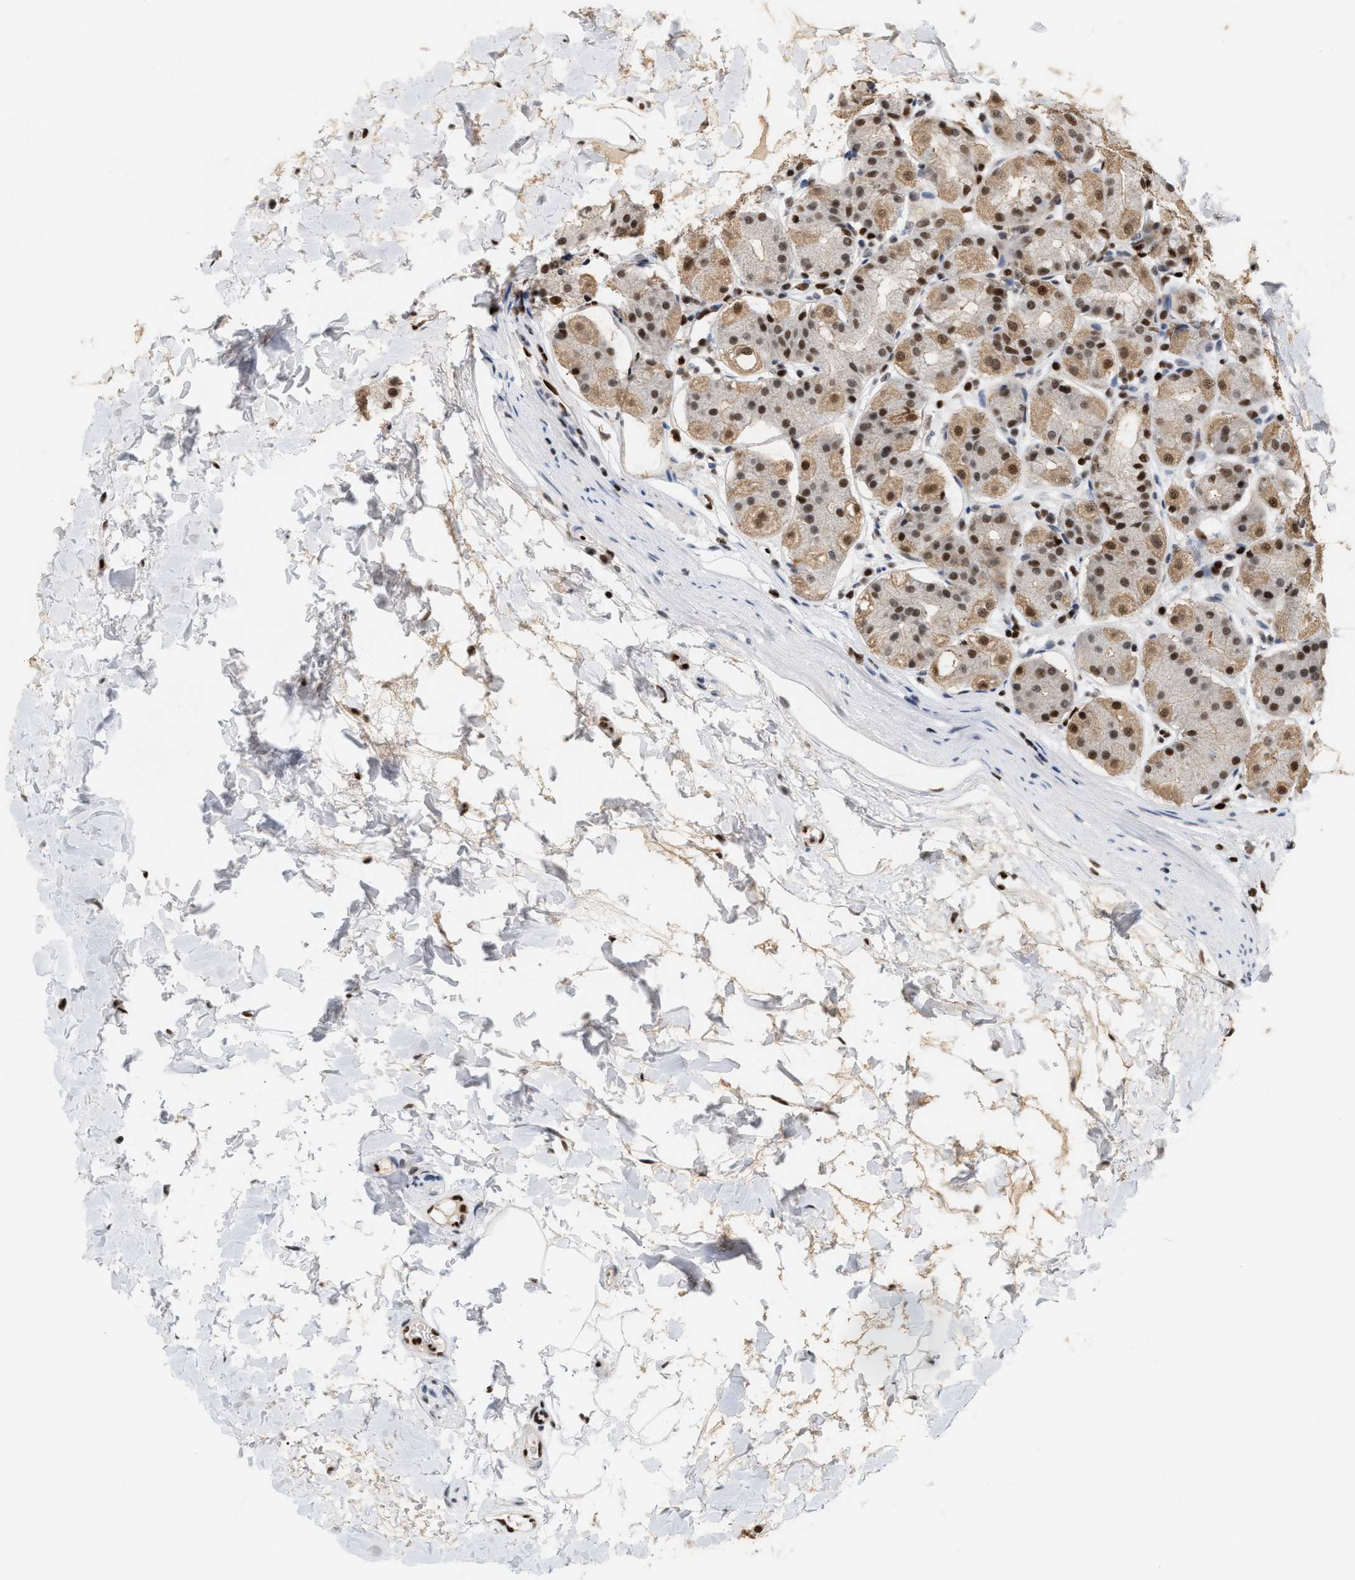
{"staining": {"intensity": "moderate", "quantity": ">75%", "location": "nuclear"}, "tissue": "stomach", "cell_type": "Glandular cells", "image_type": "normal", "snomed": [{"axis": "morphology", "description": "Normal tissue, NOS"}, {"axis": "topography", "description": "Stomach"}, {"axis": "topography", "description": "Stomach, lower"}], "caption": "Human stomach stained for a protein (brown) displays moderate nuclear positive expression in approximately >75% of glandular cells.", "gene": "C17orf49", "patient": {"sex": "female", "age": 56}}